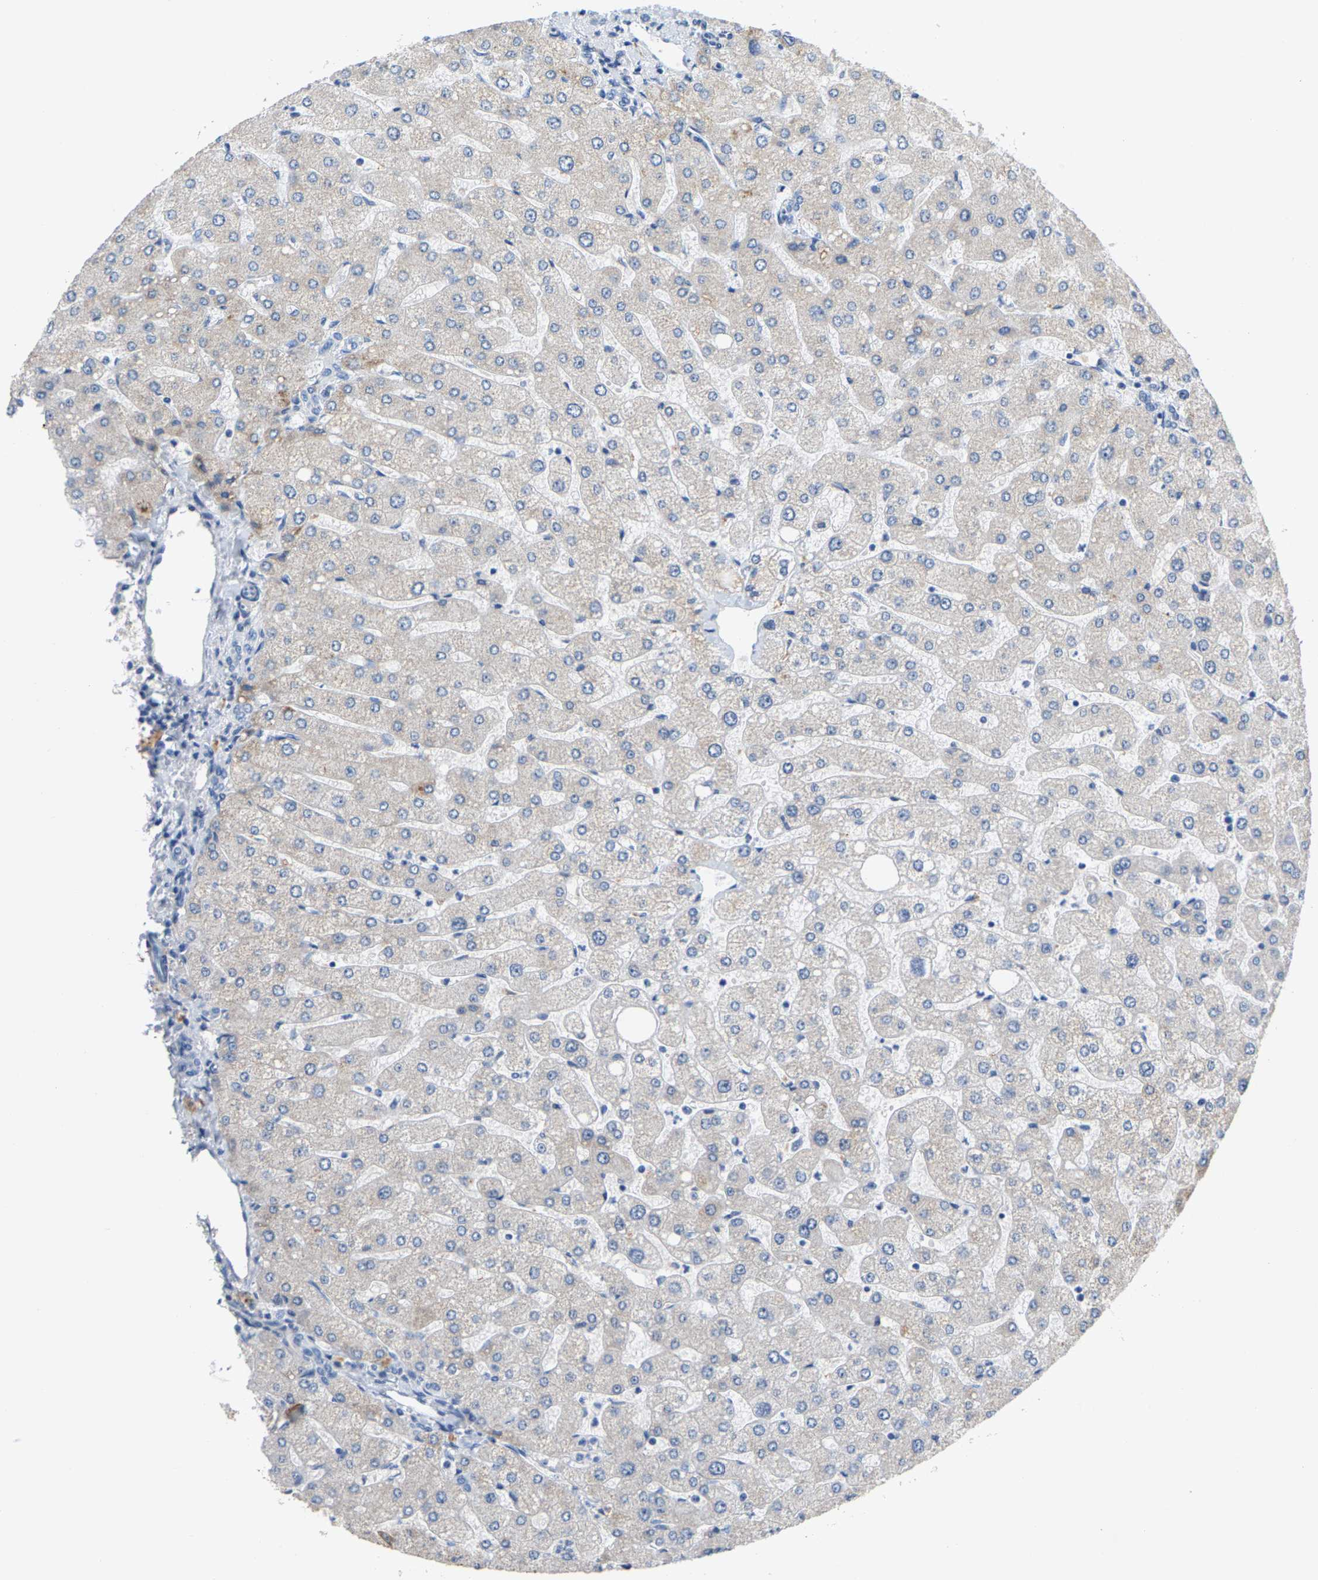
{"staining": {"intensity": "moderate", "quantity": "<25%", "location": "cytoplasmic/membranous"}, "tissue": "liver", "cell_type": "Cholangiocytes", "image_type": "normal", "snomed": [{"axis": "morphology", "description": "Normal tissue, NOS"}, {"axis": "topography", "description": "Liver"}], "caption": "Immunohistochemical staining of unremarkable human liver shows low levels of moderate cytoplasmic/membranous expression in about <25% of cholangiocytes.", "gene": "SHMT2", "patient": {"sex": "male", "age": 55}}